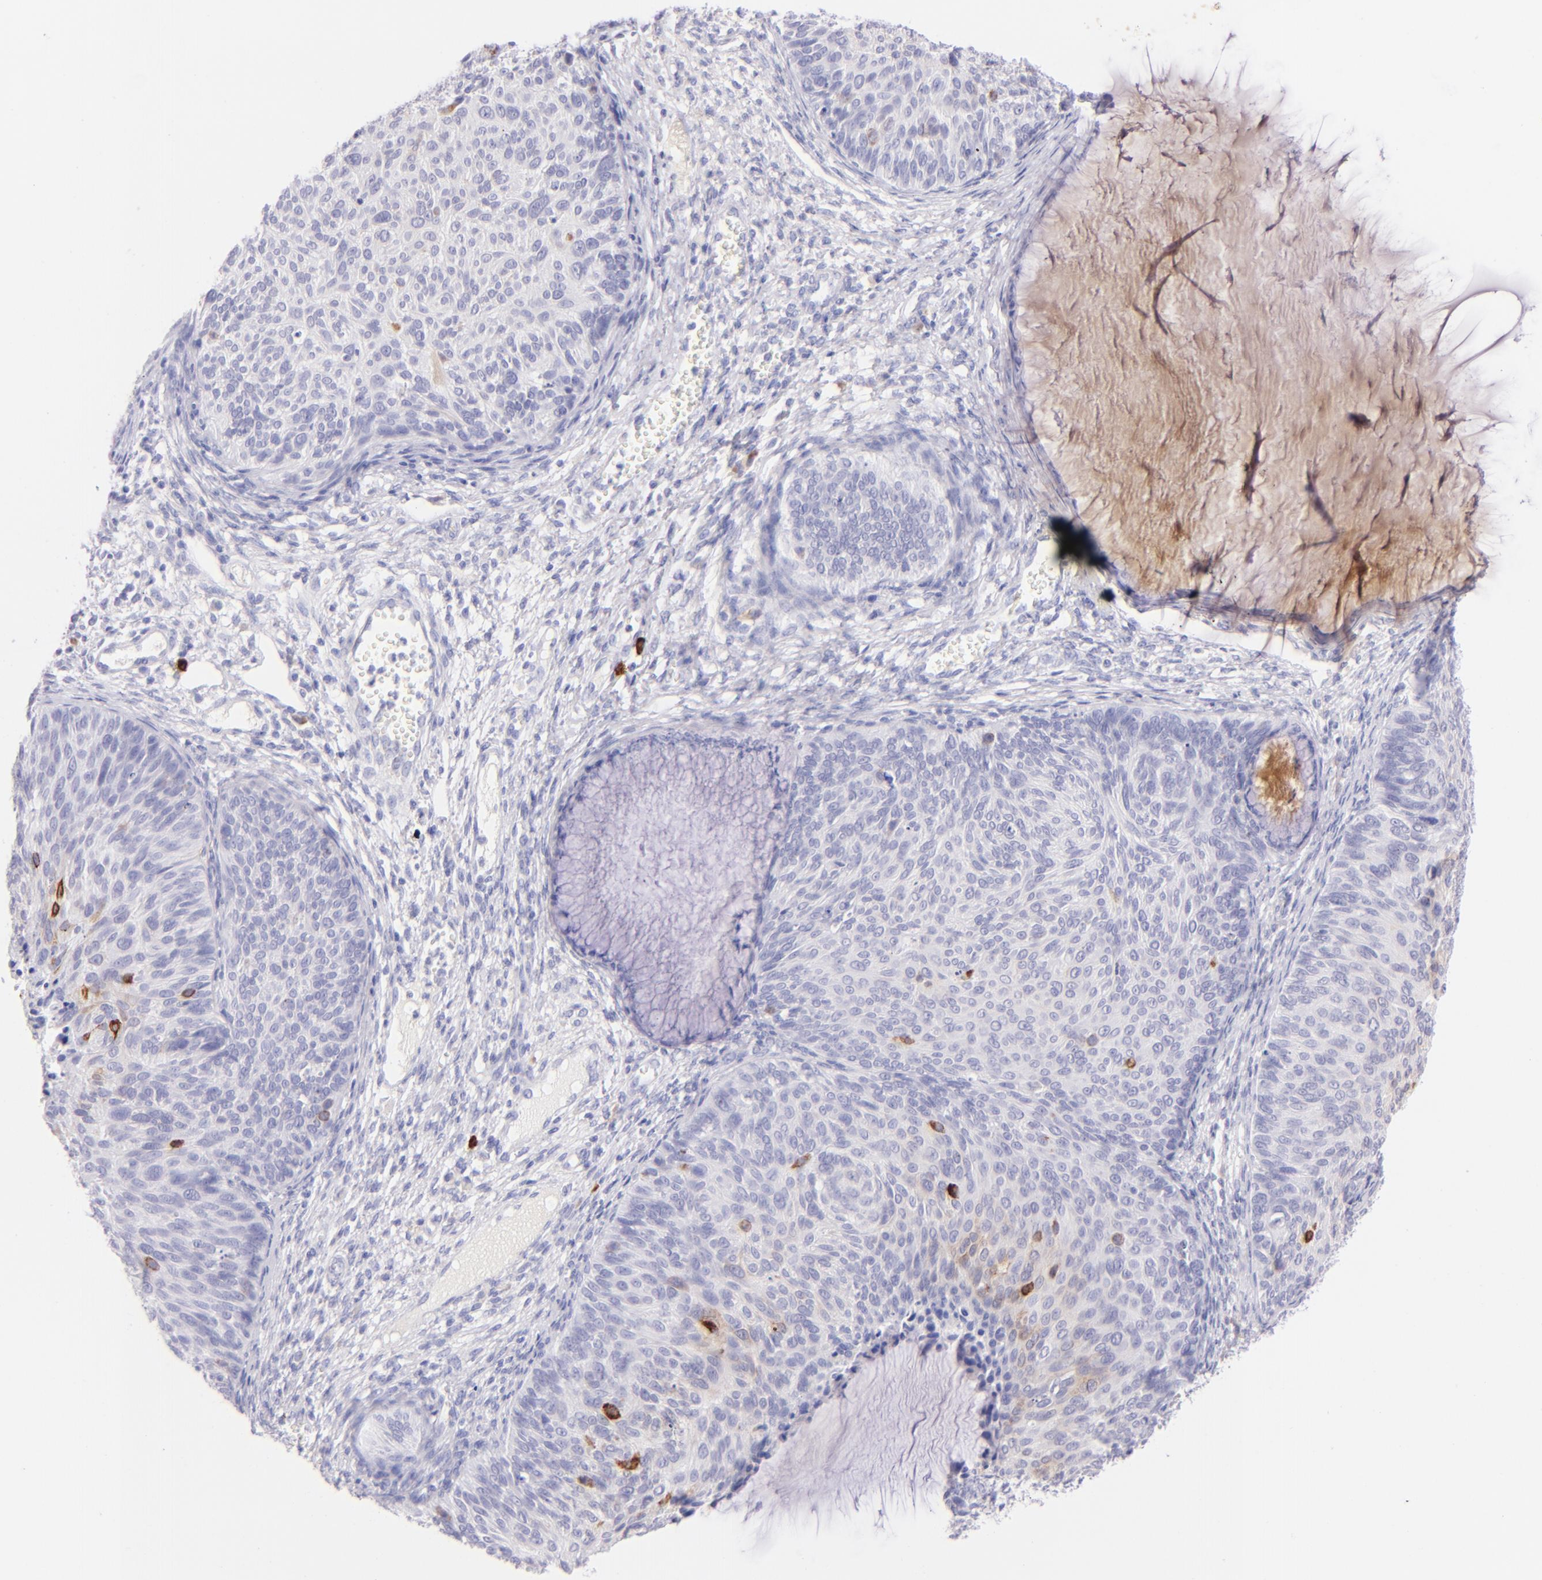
{"staining": {"intensity": "weak", "quantity": "<25%", "location": "cytoplasmic/membranous"}, "tissue": "cervical cancer", "cell_type": "Tumor cells", "image_type": "cancer", "snomed": [{"axis": "morphology", "description": "Squamous cell carcinoma, NOS"}, {"axis": "topography", "description": "Cervix"}], "caption": "Immunohistochemical staining of cervical cancer reveals no significant expression in tumor cells. The staining was performed using DAB (3,3'-diaminobenzidine) to visualize the protein expression in brown, while the nuclei were stained in blue with hematoxylin (Magnification: 20x).", "gene": "SDC1", "patient": {"sex": "female", "age": 36}}